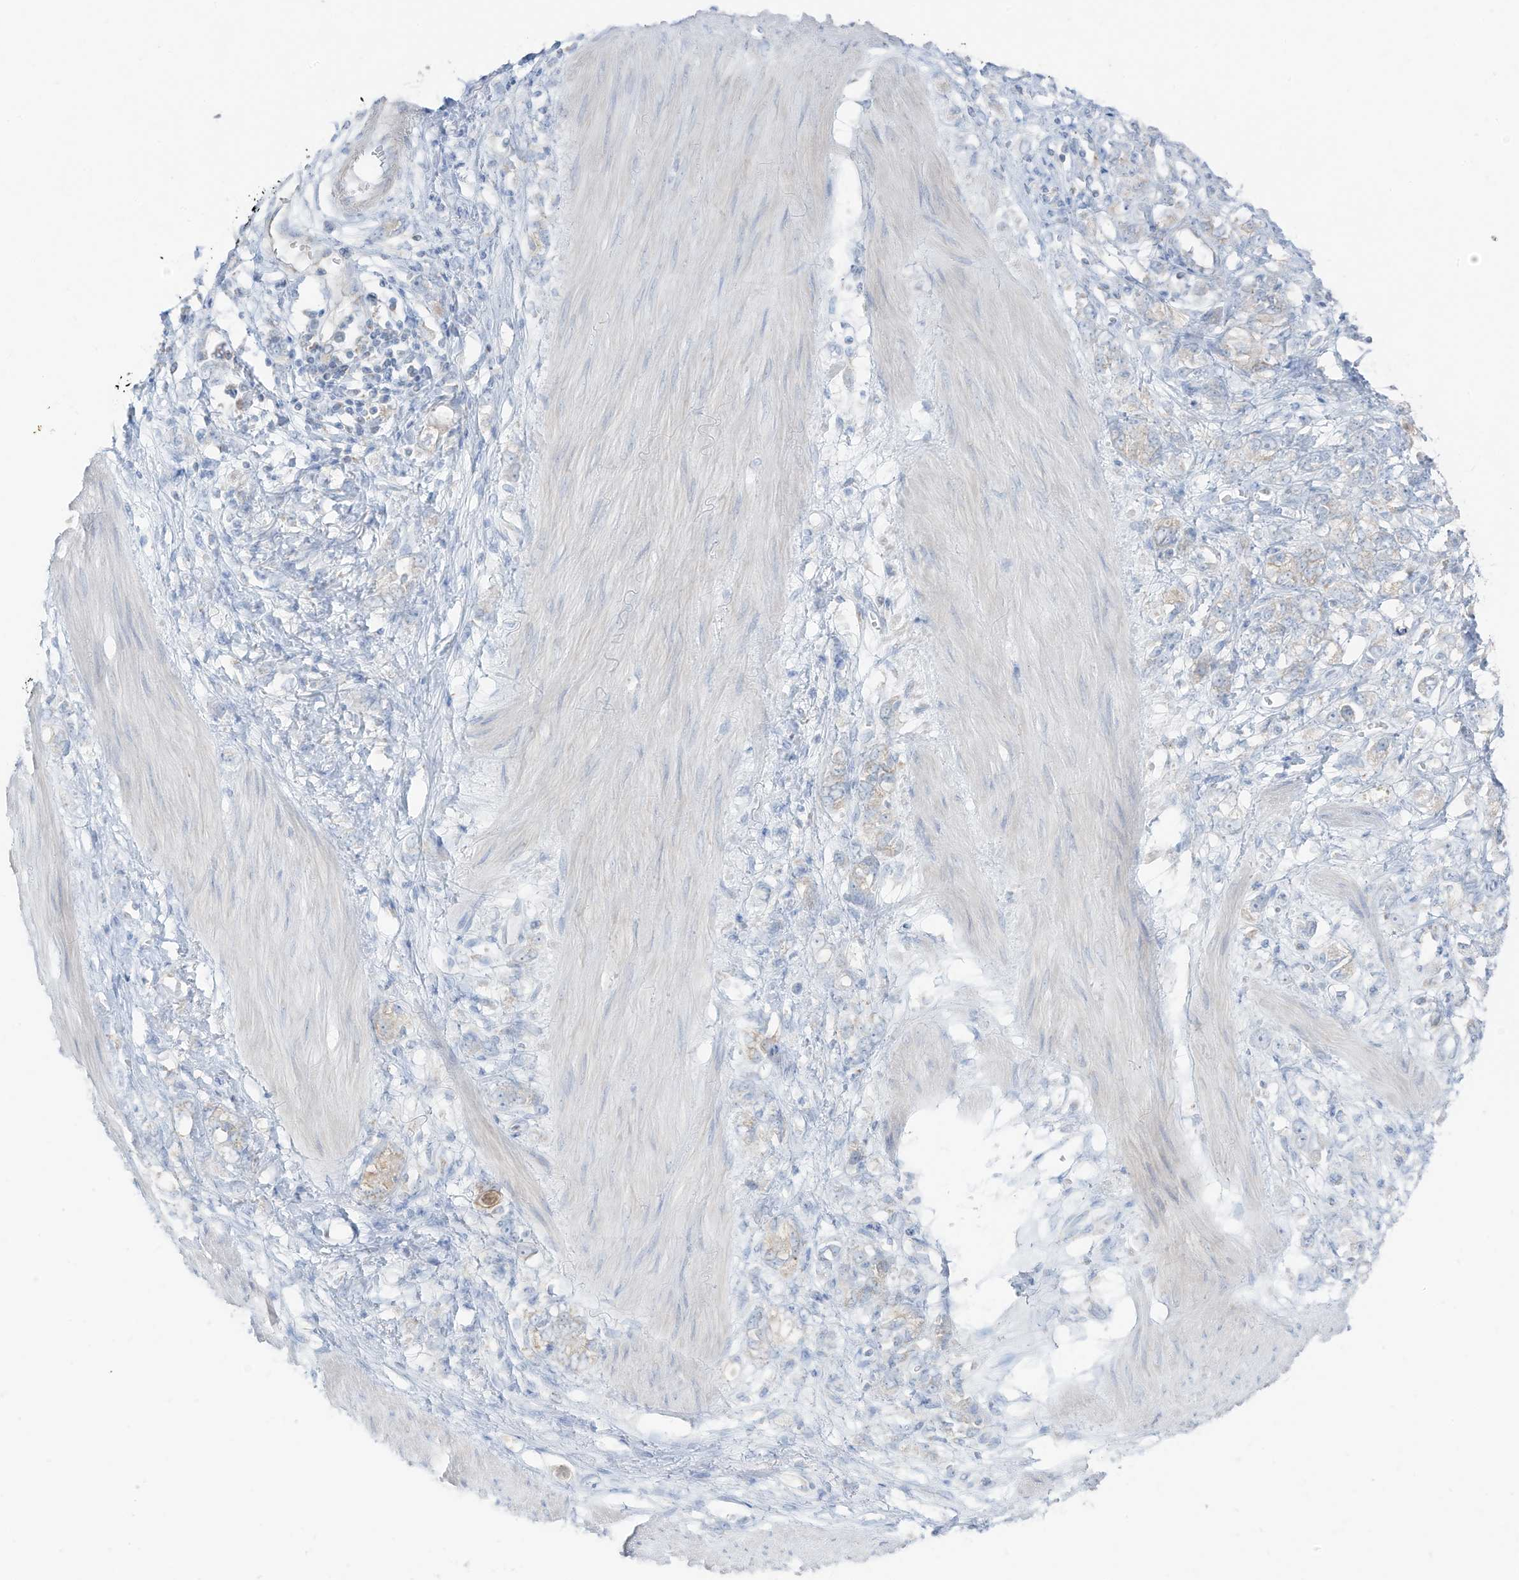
{"staining": {"intensity": "negative", "quantity": "none", "location": "none"}, "tissue": "stomach cancer", "cell_type": "Tumor cells", "image_type": "cancer", "snomed": [{"axis": "morphology", "description": "Adenocarcinoma, NOS"}, {"axis": "topography", "description": "Stomach"}], "caption": "This image is of stomach cancer stained with immunohistochemistry (IHC) to label a protein in brown with the nuclei are counter-stained blue. There is no expression in tumor cells.", "gene": "ETHE1", "patient": {"sex": "female", "age": 76}}